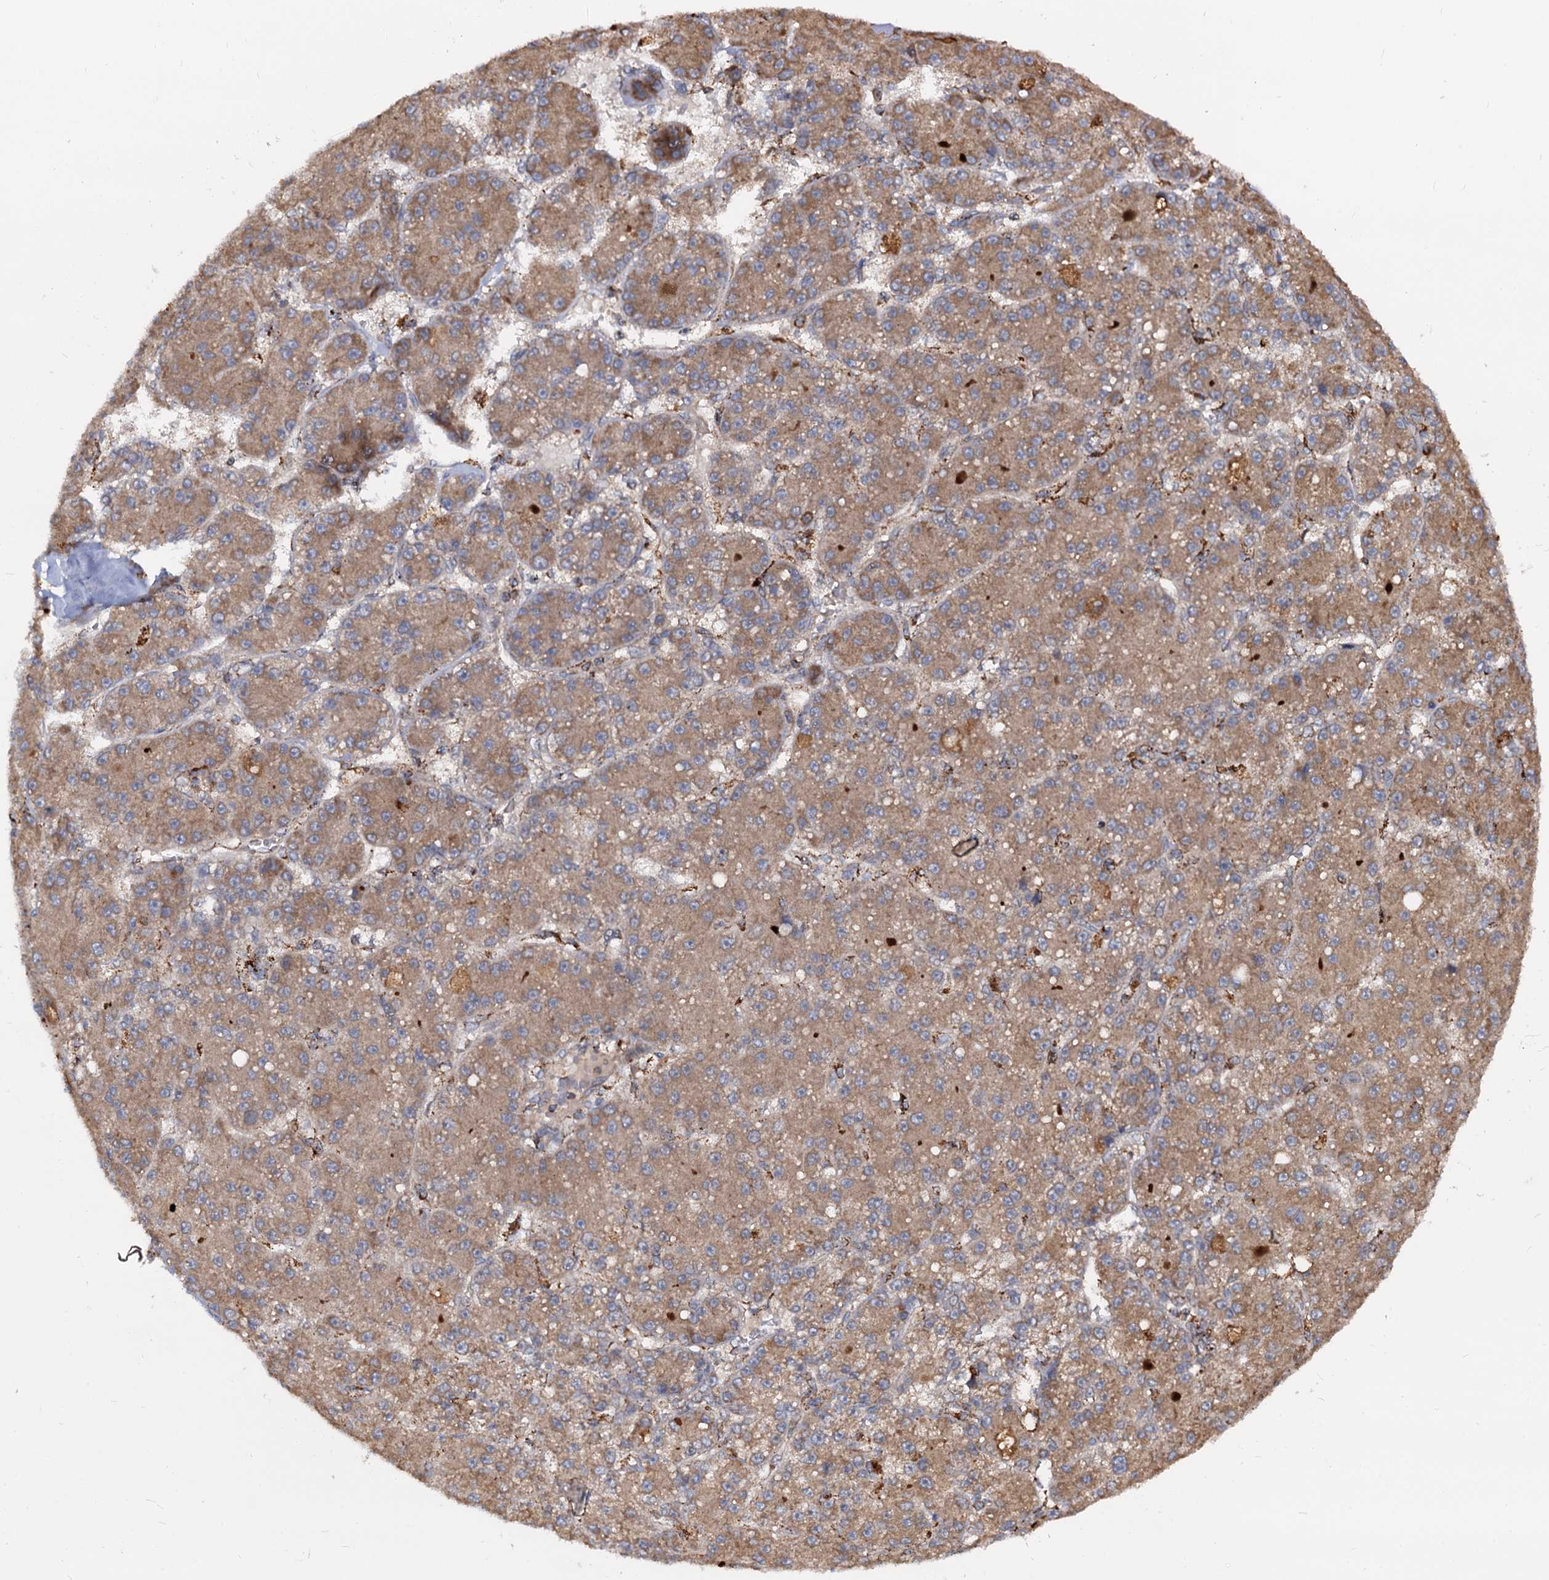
{"staining": {"intensity": "moderate", "quantity": ">75%", "location": "cytoplasmic/membranous"}, "tissue": "liver cancer", "cell_type": "Tumor cells", "image_type": "cancer", "snomed": [{"axis": "morphology", "description": "Carcinoma, Hepatocellular, NOS"}, {"axis": "topography", "description": "Liver"}], "caption": "Liver hepatocellular carcinoma tissue exhibits moderate cytoplasmic/membranous positivity in about >75% of tumor cells The staining was performed using DAB to visualize the protein expression in brown, while the nuclei were stained in blue with hematoxylin (Magnification: 20x).", "gene": "UFM1", "patient": {"sex": "male", "age": 67}}